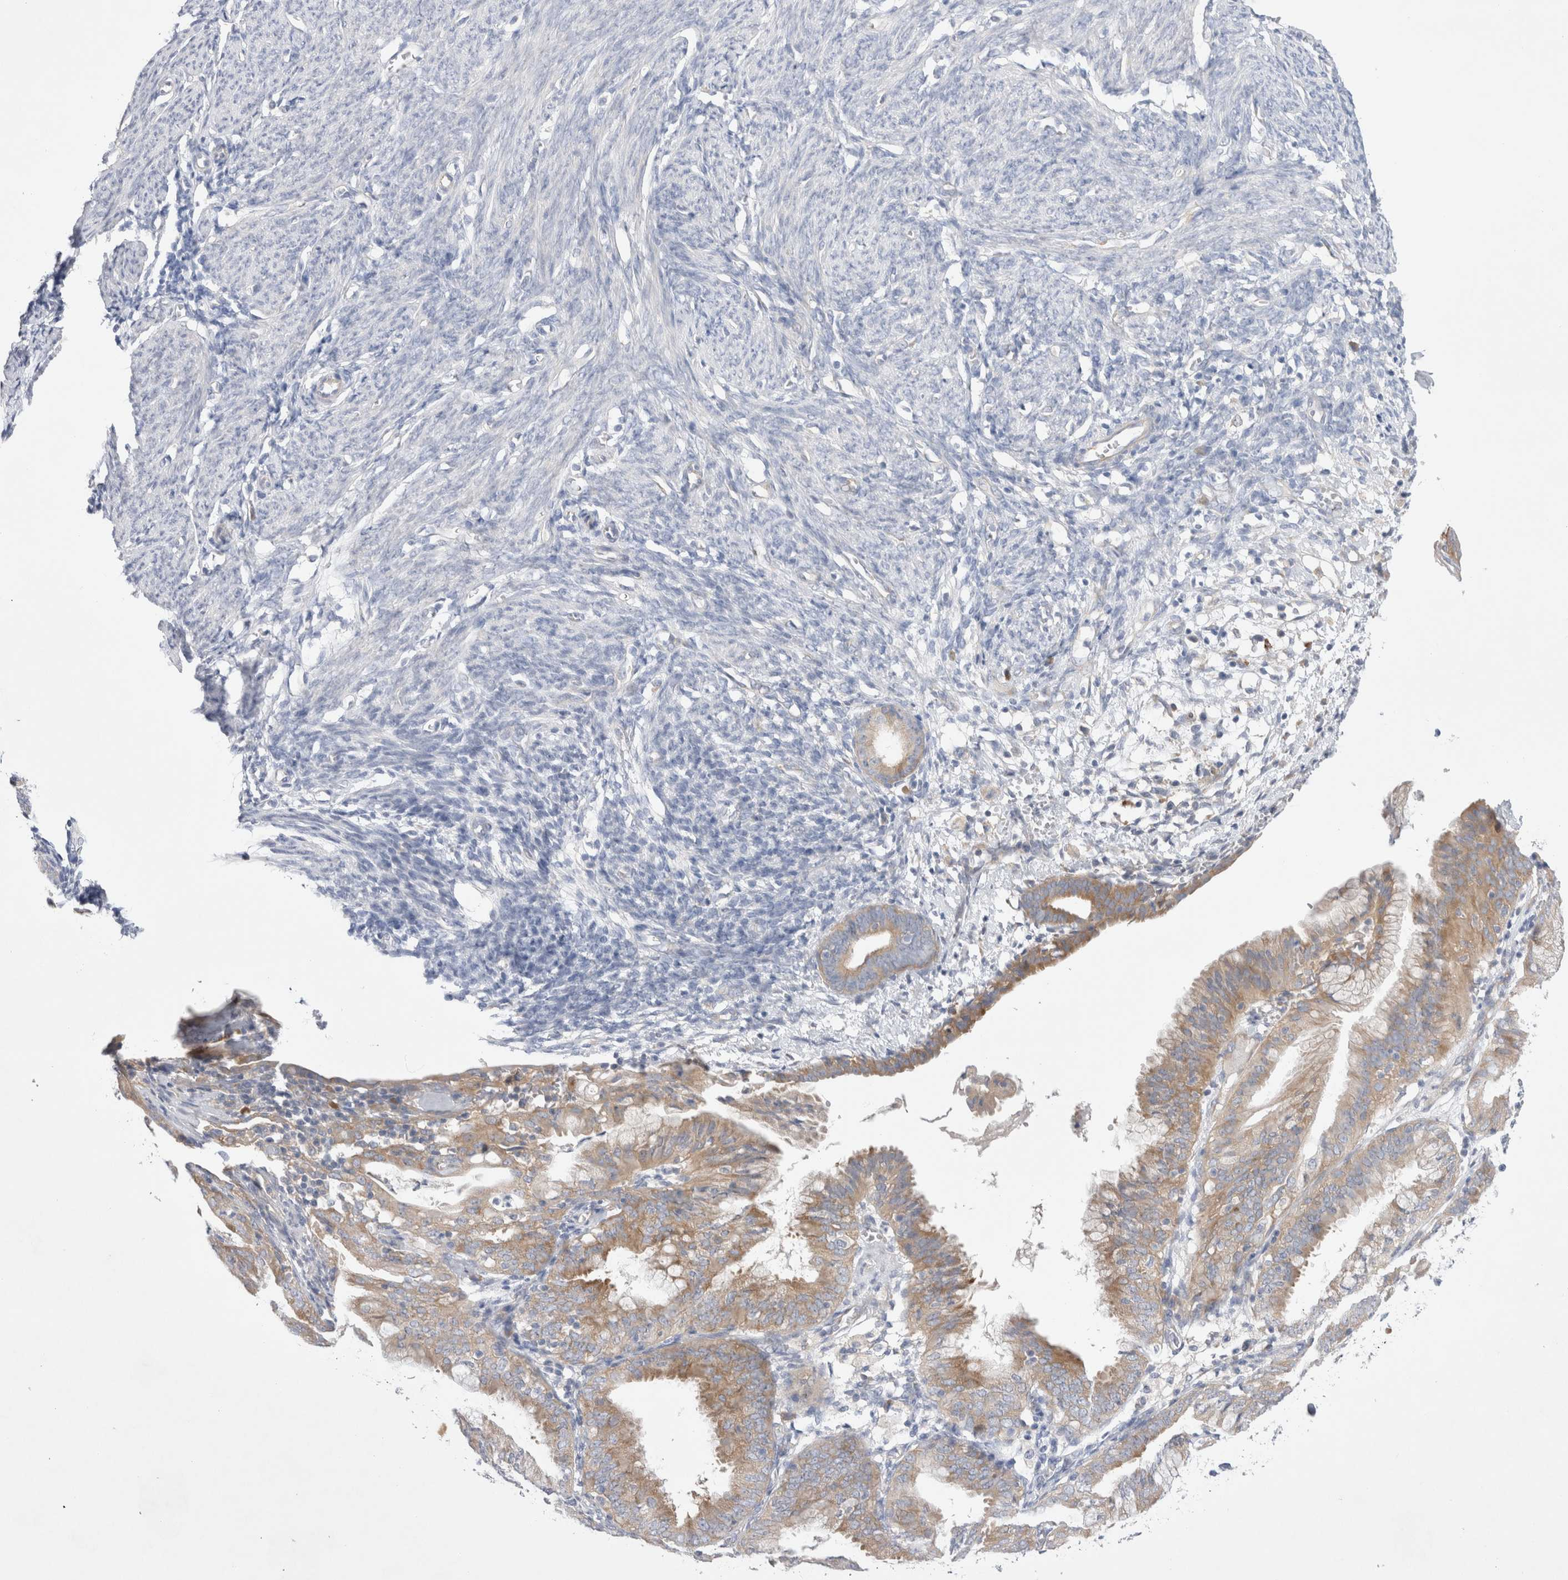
{"staining": {"intensity": "negative", "quantity": "none", "location": "none"}, "tissue": "endometrium", "cell_type": "Cells in endometrial stroma", "image_type": "normal", "snomed": [{"axis": "morphology", "description": "Normal tissue, NOS"}, {"axis": "morphology", "description": "Adenocarcinoma, NOS"}, {"axis": "topography", "description": "Endometrium"}], "caption": "A high-resolution photomicrograph shows IHC staining of unremarkable endometrium, which reveals no significant positivity in cells in endometrial stroma.", "gene": "RBM12B", "patient": {"sex": "female", "age": 57}}